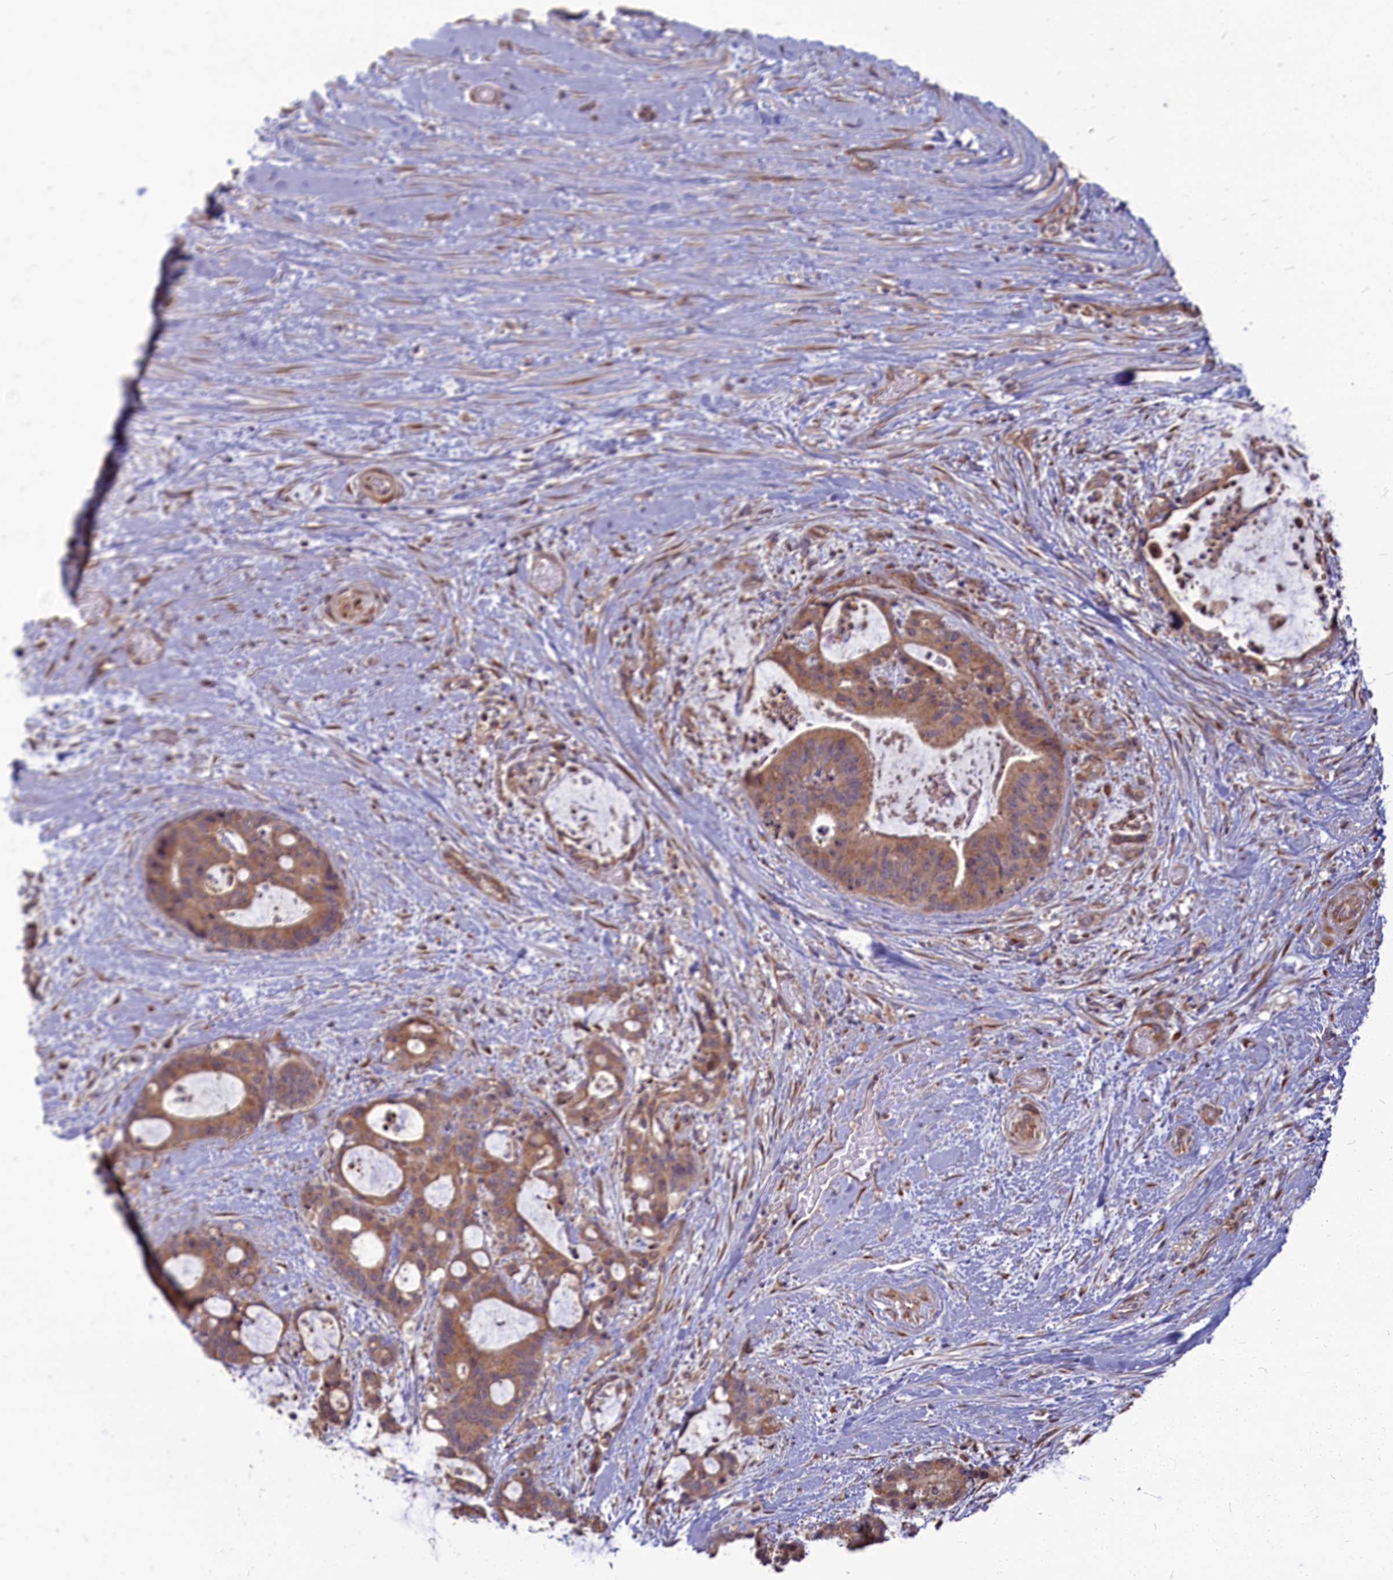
{"staining": {"intensity": "moderate", "quantity": ">75%", "location": "cytoplasmic/membranous"}, "tissue": "liver cancer", "cell_type": "Tumor cells", "image_type": "cancer", "snomed": [{"axis": "morphology", "description": "Normal tissue, NOS"}, {"axis": "morphology", "description": "Cholangiocarcinoma"}, {"axis": "topography", "description": "Liver"}, {"axis": "topography", "description": "Peripheral nerve tissue"}], "caption": "The micrograph displays staining of liver cancer, revealing moderate cytoplasmic/membranous protein staining (brown color) within tumor cells. (Stains: DAB in brown, nuclei in blue, Microscopy: brightfield microscopy at high magnification).", "gene": "MYCBP", "patient": {"sex": "female", "age": 73}}